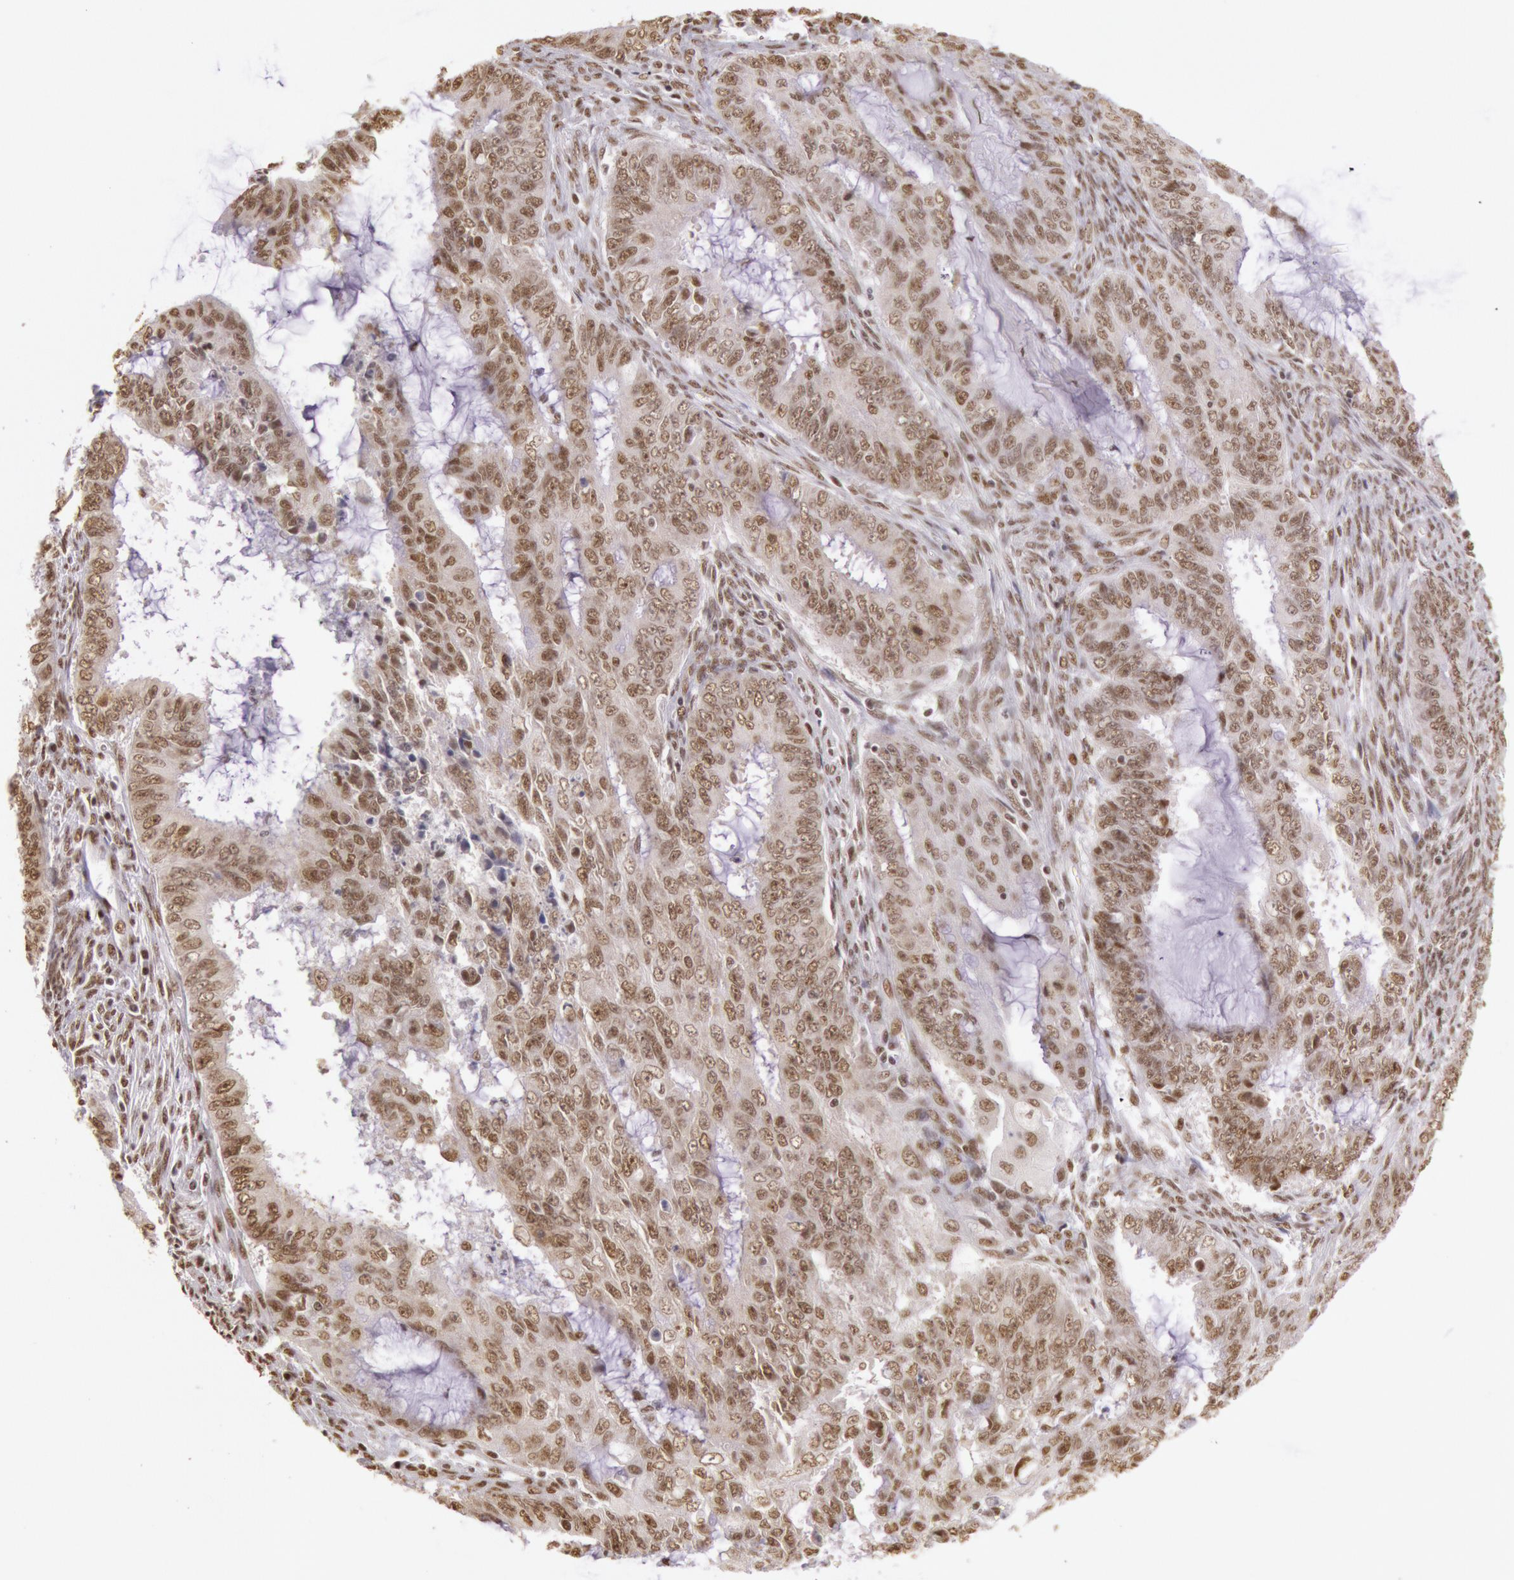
{"staining": {"intensity": "moderate", "quantity": ">75%", "location": "nuclear"}, "tissue": "endometrial cancer", "cell_type": "Tumor cells", "image_type": "cancer", "snomed": [{"axis": "morphology", "description": "Adenocarcinoma, NOS"}, {"axis": "topography", "description": "Endometrium"}], "caption": "IHC (DAB) staining of endometrial adenocarcinoma exhibits moderate nuclear protein positivity in about >75% of tumor cells.", "gene": "HNRNPH2", "patient": {"sex": "female", "age": 75}}